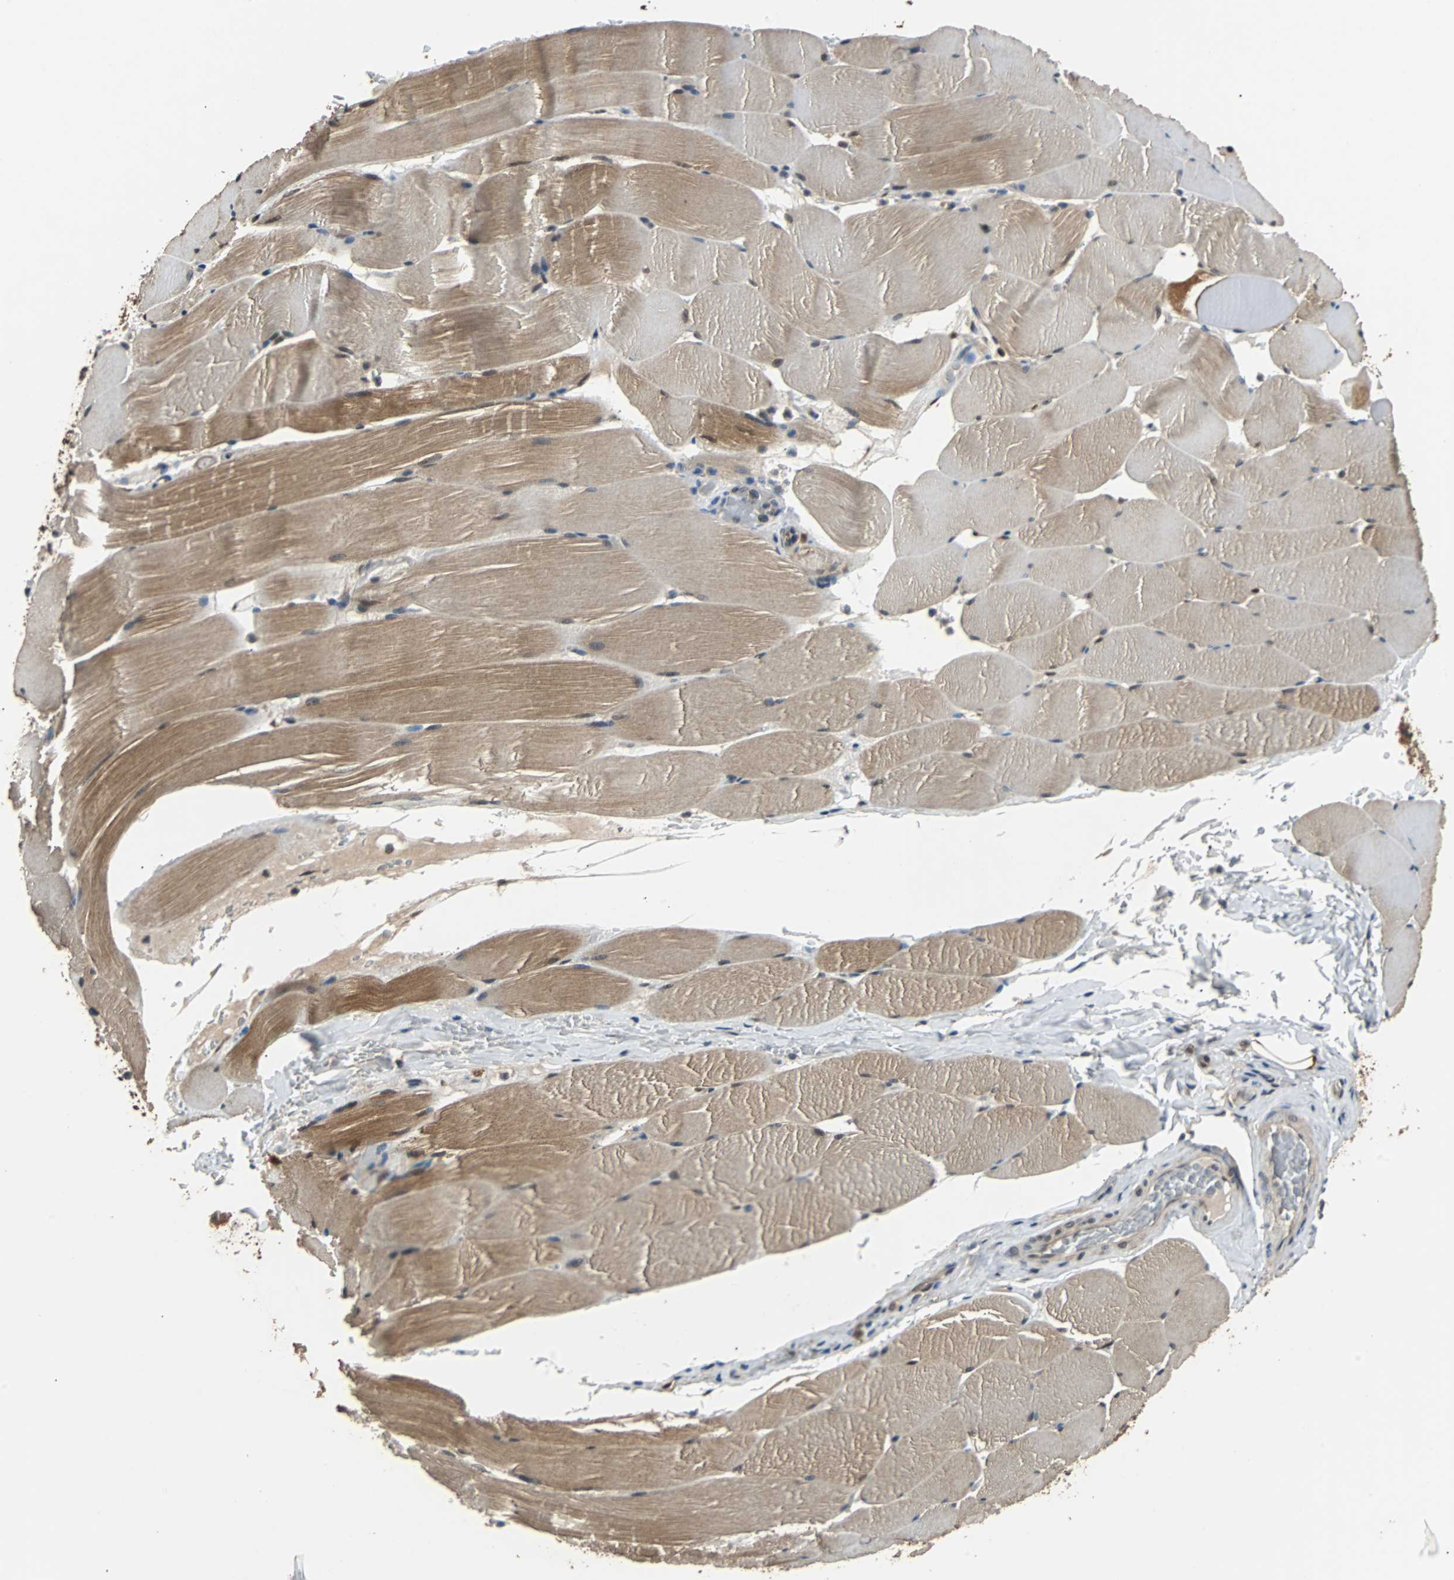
{"staining": {"intensity": "moderate", "quantity": ">75%", "location": "cytoplasmic/membranous"}, "tissue": "skeletal muscle", "cell_type": "Myocytes", "image_type": "normal", "snomed": [{"axis": "morphology", "description": "Normal tissue, NOS"}, {"axis": "topography", "description": "Skeletal muscle"}], "caption": "Skeletal muscle stained for a protein (brown) exhibits moderate cytoplasmic/membranous positive expression in about >75% of myocytes.", "gene": "PRDX6", "patient": {"sex": "male", "age": 62}}